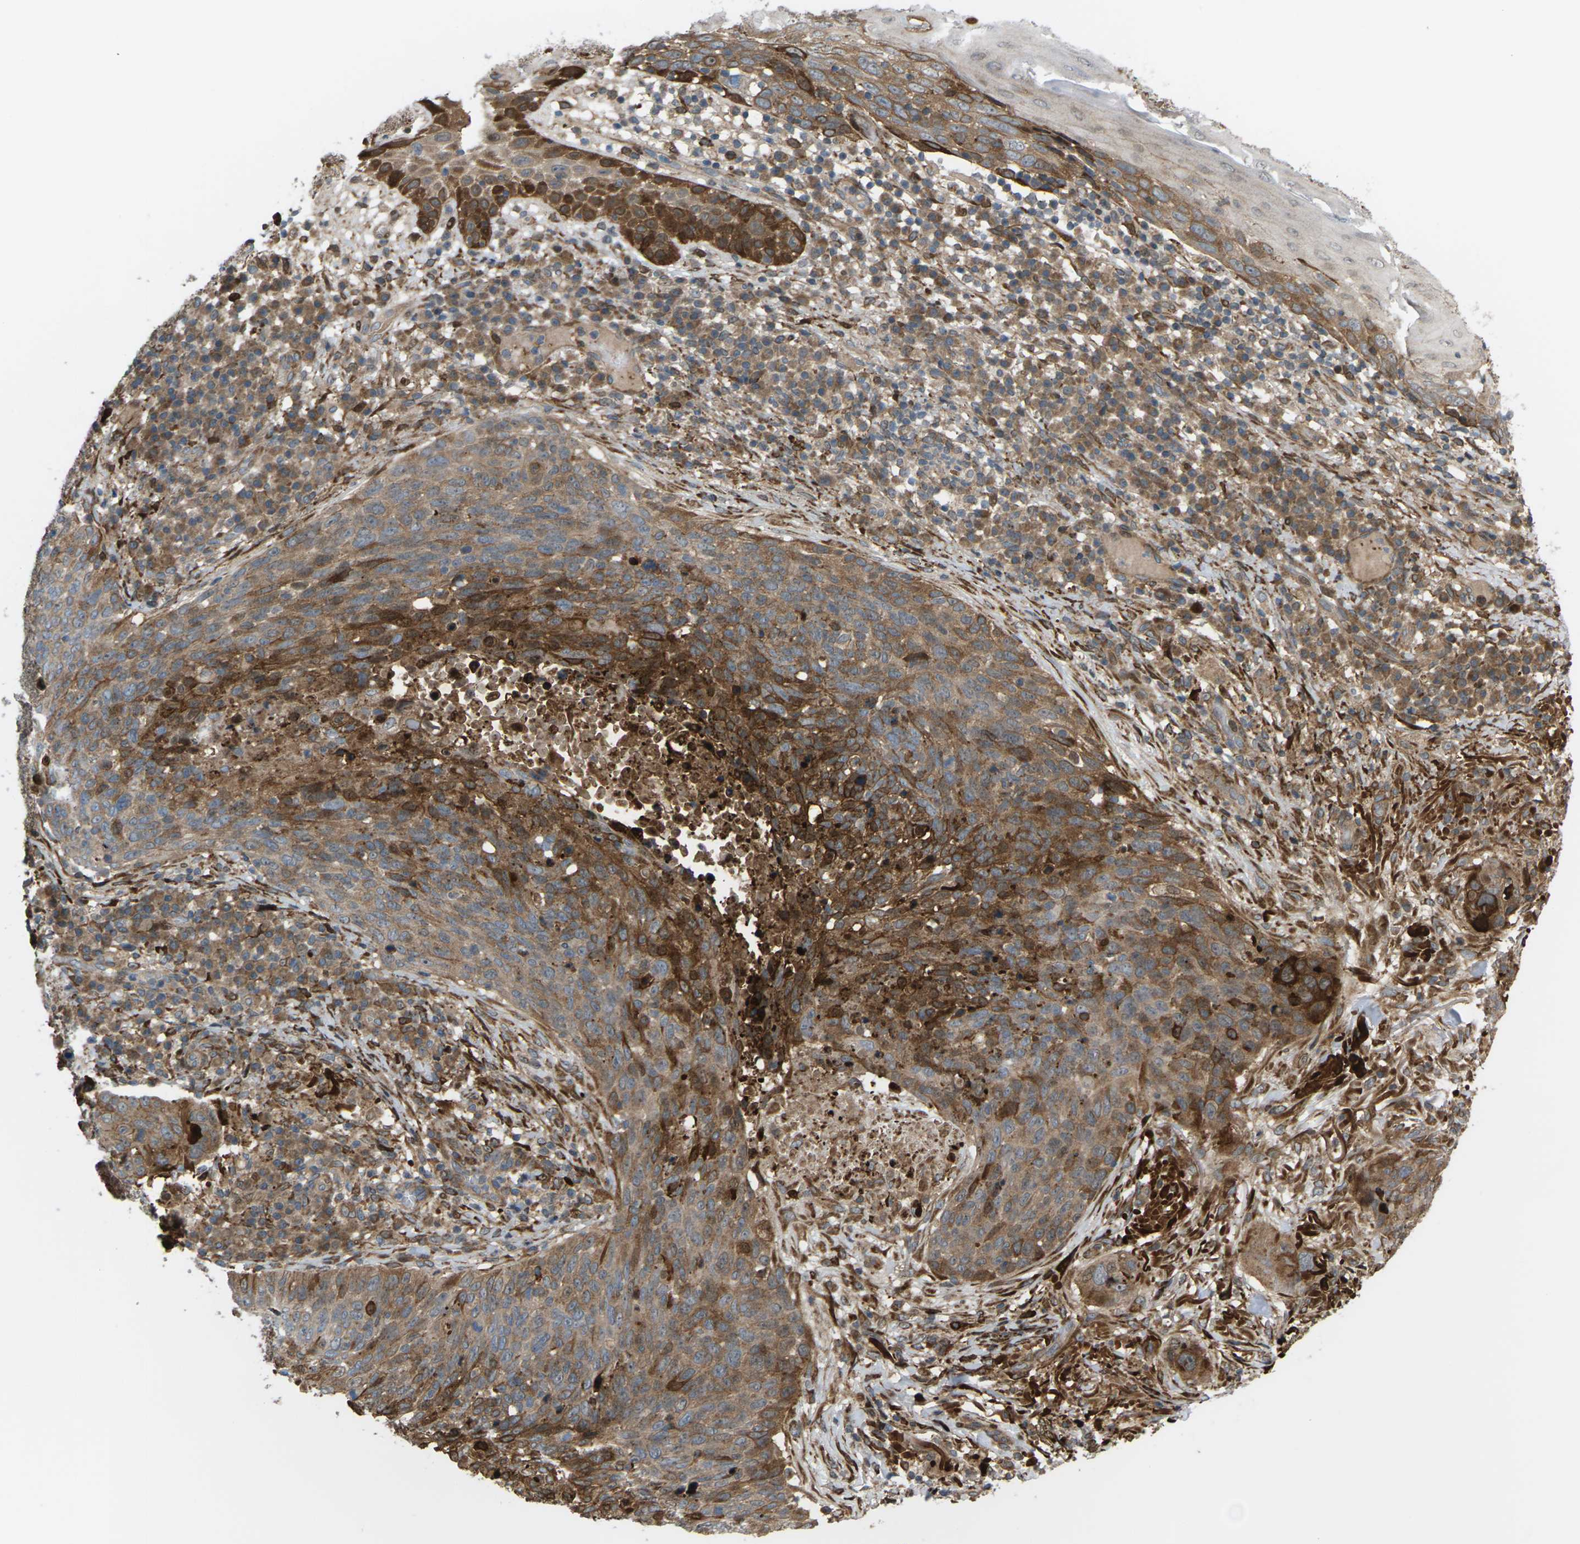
{"staining": {"intensity": "moderate", "quantity": ">75%", "location": "cytoplasmic/membranous"}, "tissue": "skin cancer", "cell_type": "Tumor cells", "image_type": "cancer", "snomed": [{"axis": "morphology", "description": "Squamous cell carcinoma in situ, NOS"}, {"axis": "morphology", "description": "Squamous cell carcinoma, NOS"}, {"axis": "topography", "description": "Skin"}], "caption": "Tumor cells exhibit medium levels of moderate cytoplasmic/membranous expression in approximately >75% of cells in human skin squamous cell carcinoma in situ.", "gene": "ROBO1", "patient": {"sex": "male", "age": 93}}